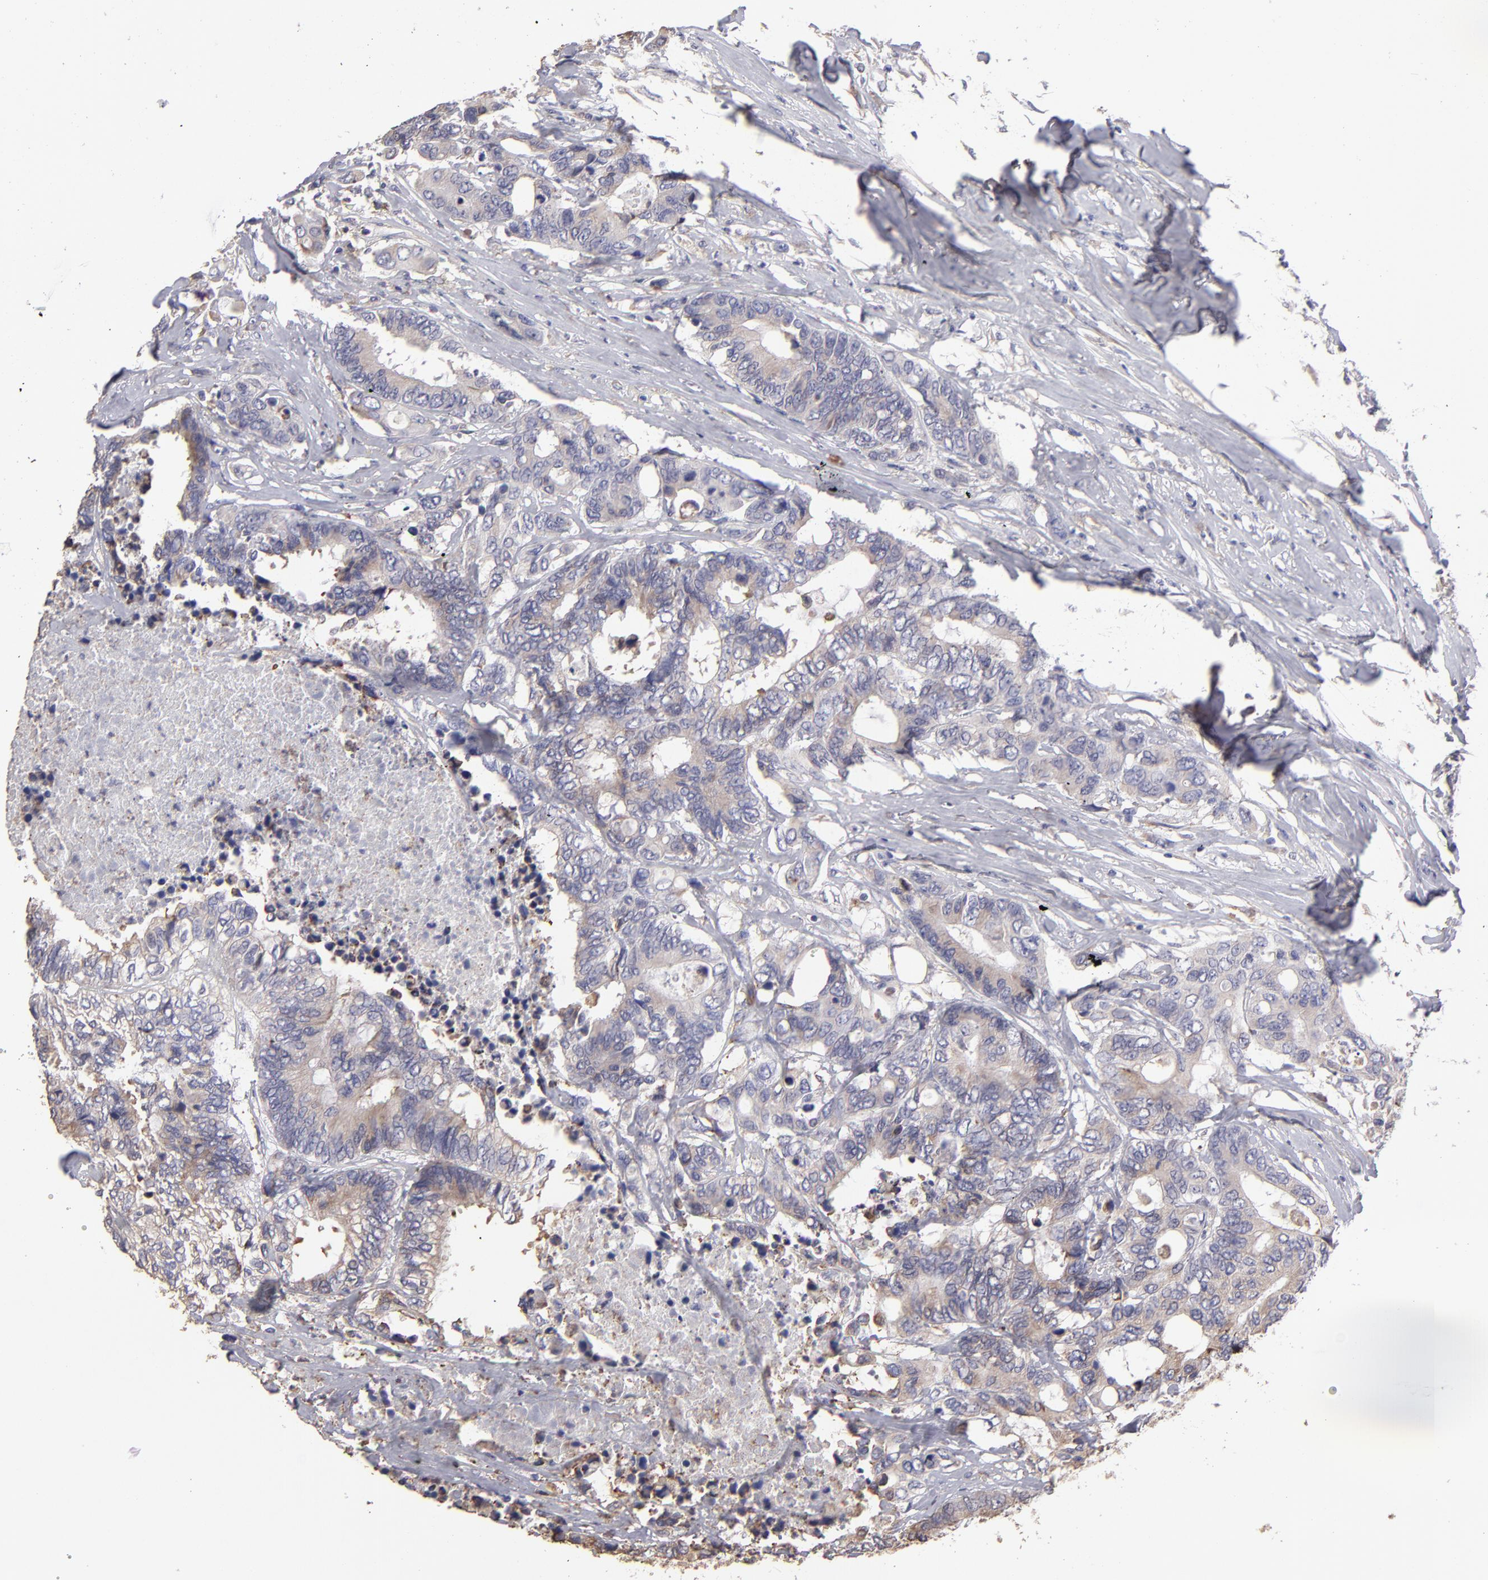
{"staining": {"intensity": "weak", "quantity": ">75%", "location": "cytoplasmic/membranous"}, "tissue": "colorectal cancer", "cell_type": "Tumor cells", "image_type": "cancer", "snomed": [{"axis": "morphology", "description": "Adenocarcinoma, NOS"}, {"axis": "topography", "description": "Rectum"}], "caption": "A brown stain labels weak cytoplasmic/membranous expression of a protein in human adenocarcinoma (colorectal) tumor cells. (DAB IHC, brown staining for protein, blue staining for nuclei).", "gene": "CALR", "patient": {"sex": "male", "age": 55}}